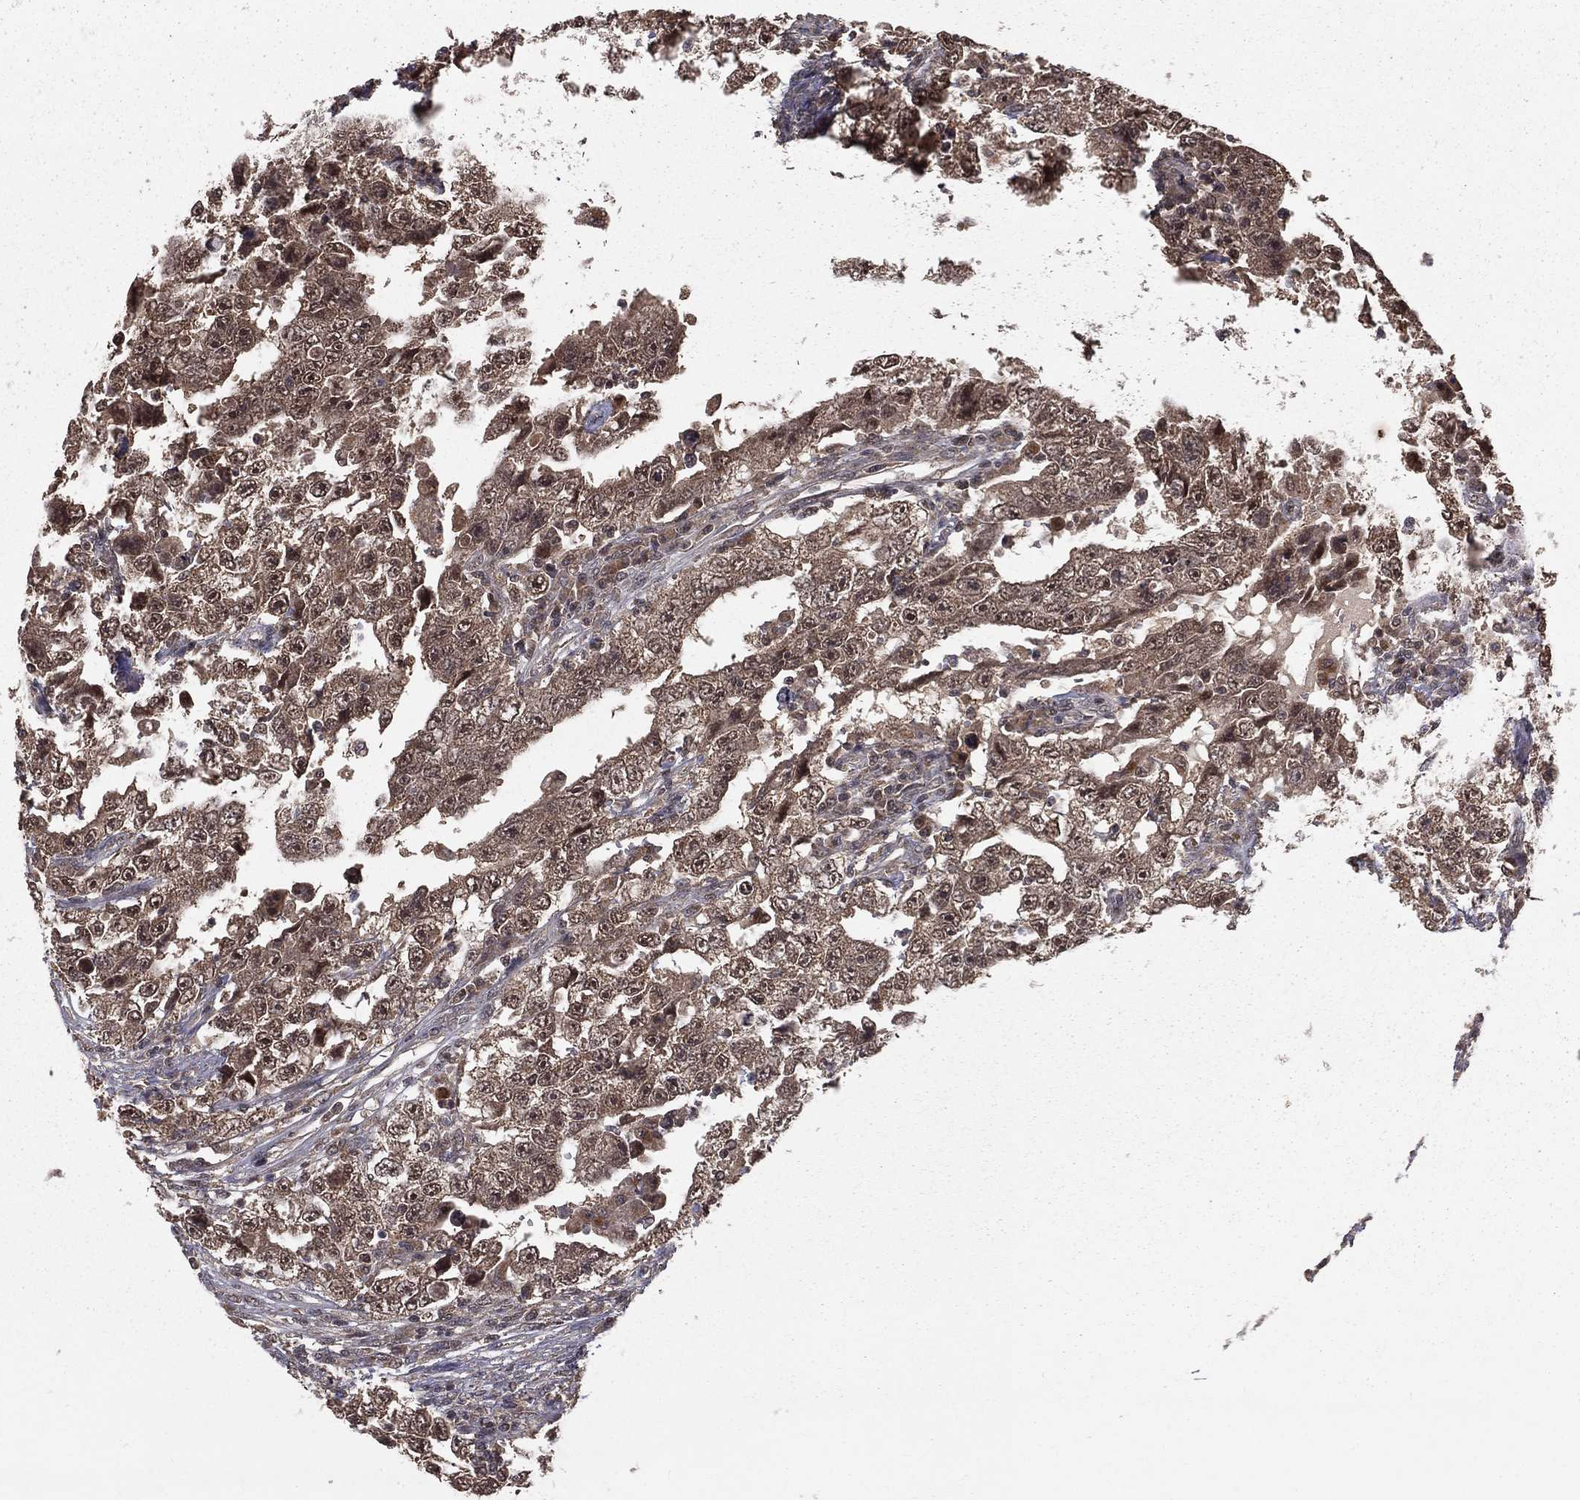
{"staining": {"intensity": "moderate", "quantity": ">75%", "location": "cytoplasmic/membranous"}, "tissue": "testis cancer", "cell_type": "Tumor cells", "image_type": "cancer", "snomed": [{"axis": "morphology", "description": "Carcinoma, Embryonal, NOS"}, {"axis": "topography", "description": "Testis"}], "caption": "Human testis cancer stained with a protein marker demonstrates moderate staining in tumor cells.", "gene": "ZDHHC15", "patient": {"sex": "male", "age": 26}}